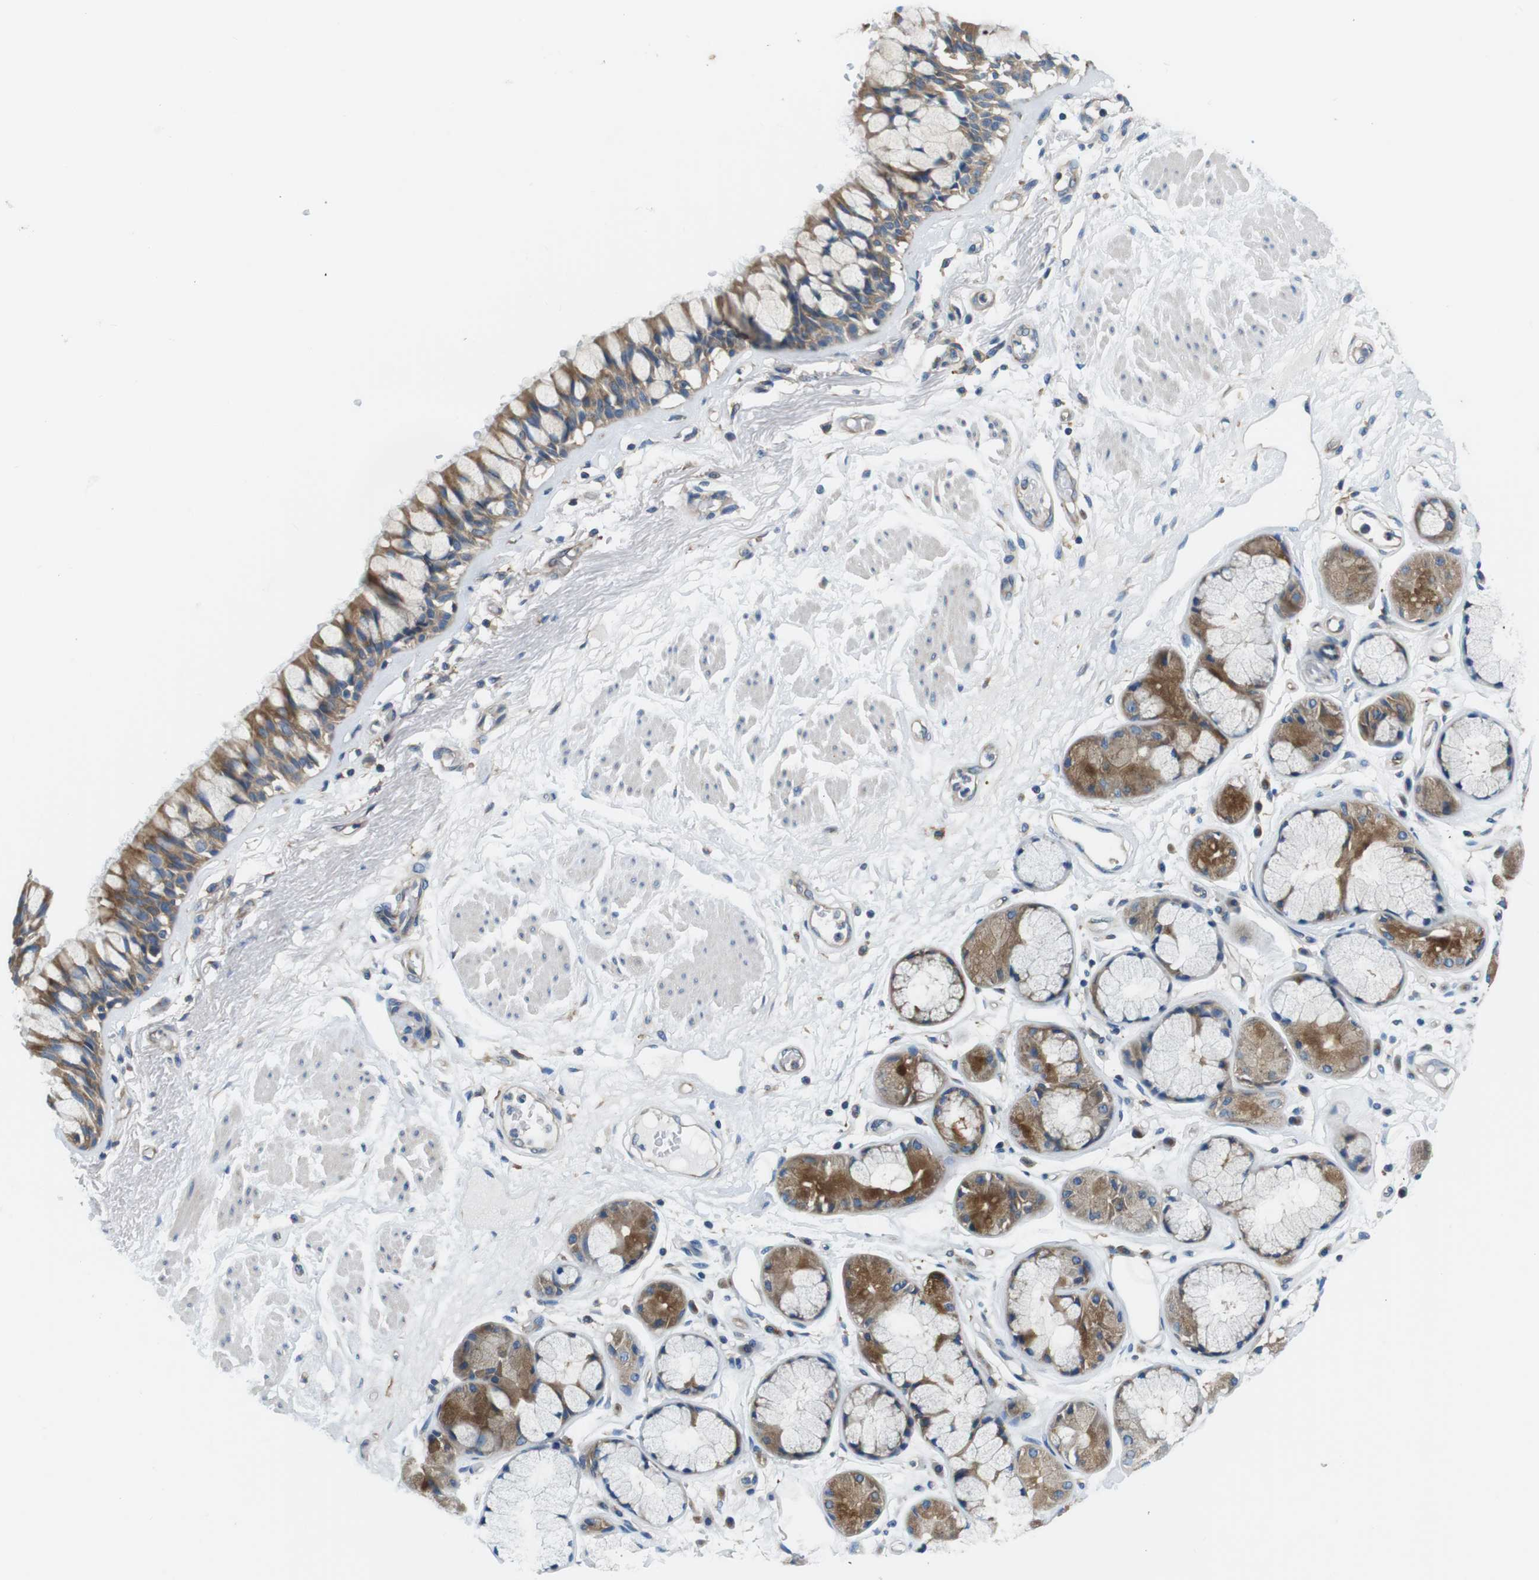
{"staining": {"intensity": "moderate", "quantity": ">75%", "location": "cytoplasmic/membranous"}, "tissue": "bronchus", "cell_type": "Respiratory epithelial cells", "image_type": "normal", "snomed": [{"axis": "morphology", "description": "Normal tissue, NOS"}, {"axis": "topography", "description": "Bronchus"}], "caption": "A micrograph of human bronchus stained for a protein shows moderate cytoplasmic/membranous brown staining in respiratory epithelial cells.", "gene": "DENND4C", "patient": {"sex": "male", "age": 66}}